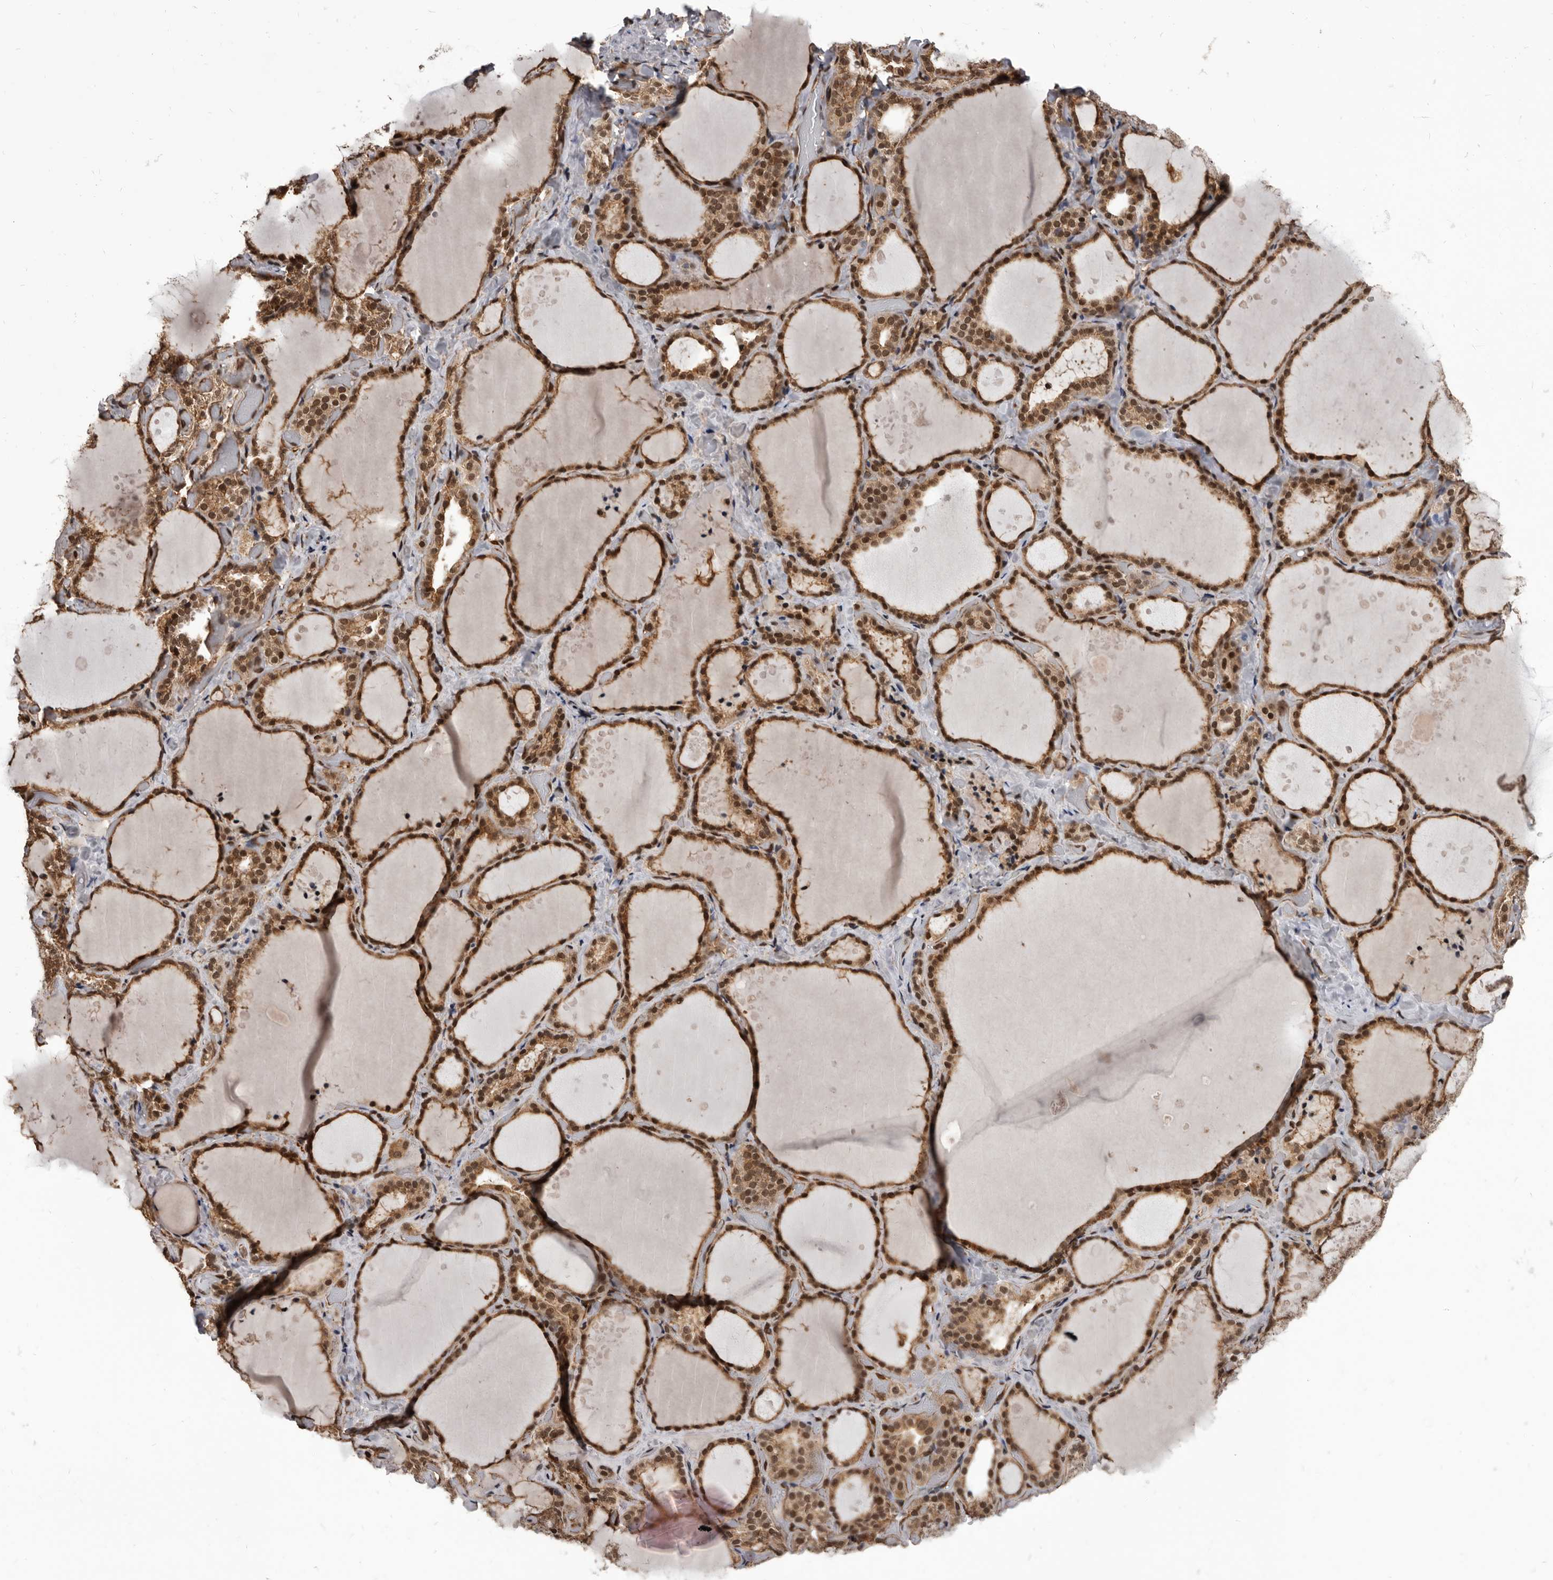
{"staining": {"intensity": "strong", "quantity": ">75%", "location": "cytoplasmic/membranous,nuclear"}, "tissue": "thyroid gland", "cell_type": "Glandular cells", "image_type": "normal", "snomed": [{"axis": "morphology", "description": "Normal tissue, NOS"}, {"axis": "topography", "description": "Thyroid gland"}], "caption": "Brown immunohistochemical staining in unremarkable human thyroid gland demonstrates strong cytoplasmic/membranous,nuclear positivity in approximately >75% of glandular cells. Using DAB (brown) and hematoxylin (blue) stains, captured at high magnification using brightfield microscopy.", "gene": "ADAMTS20", "patient": {"sex": "female", "age": 44}}